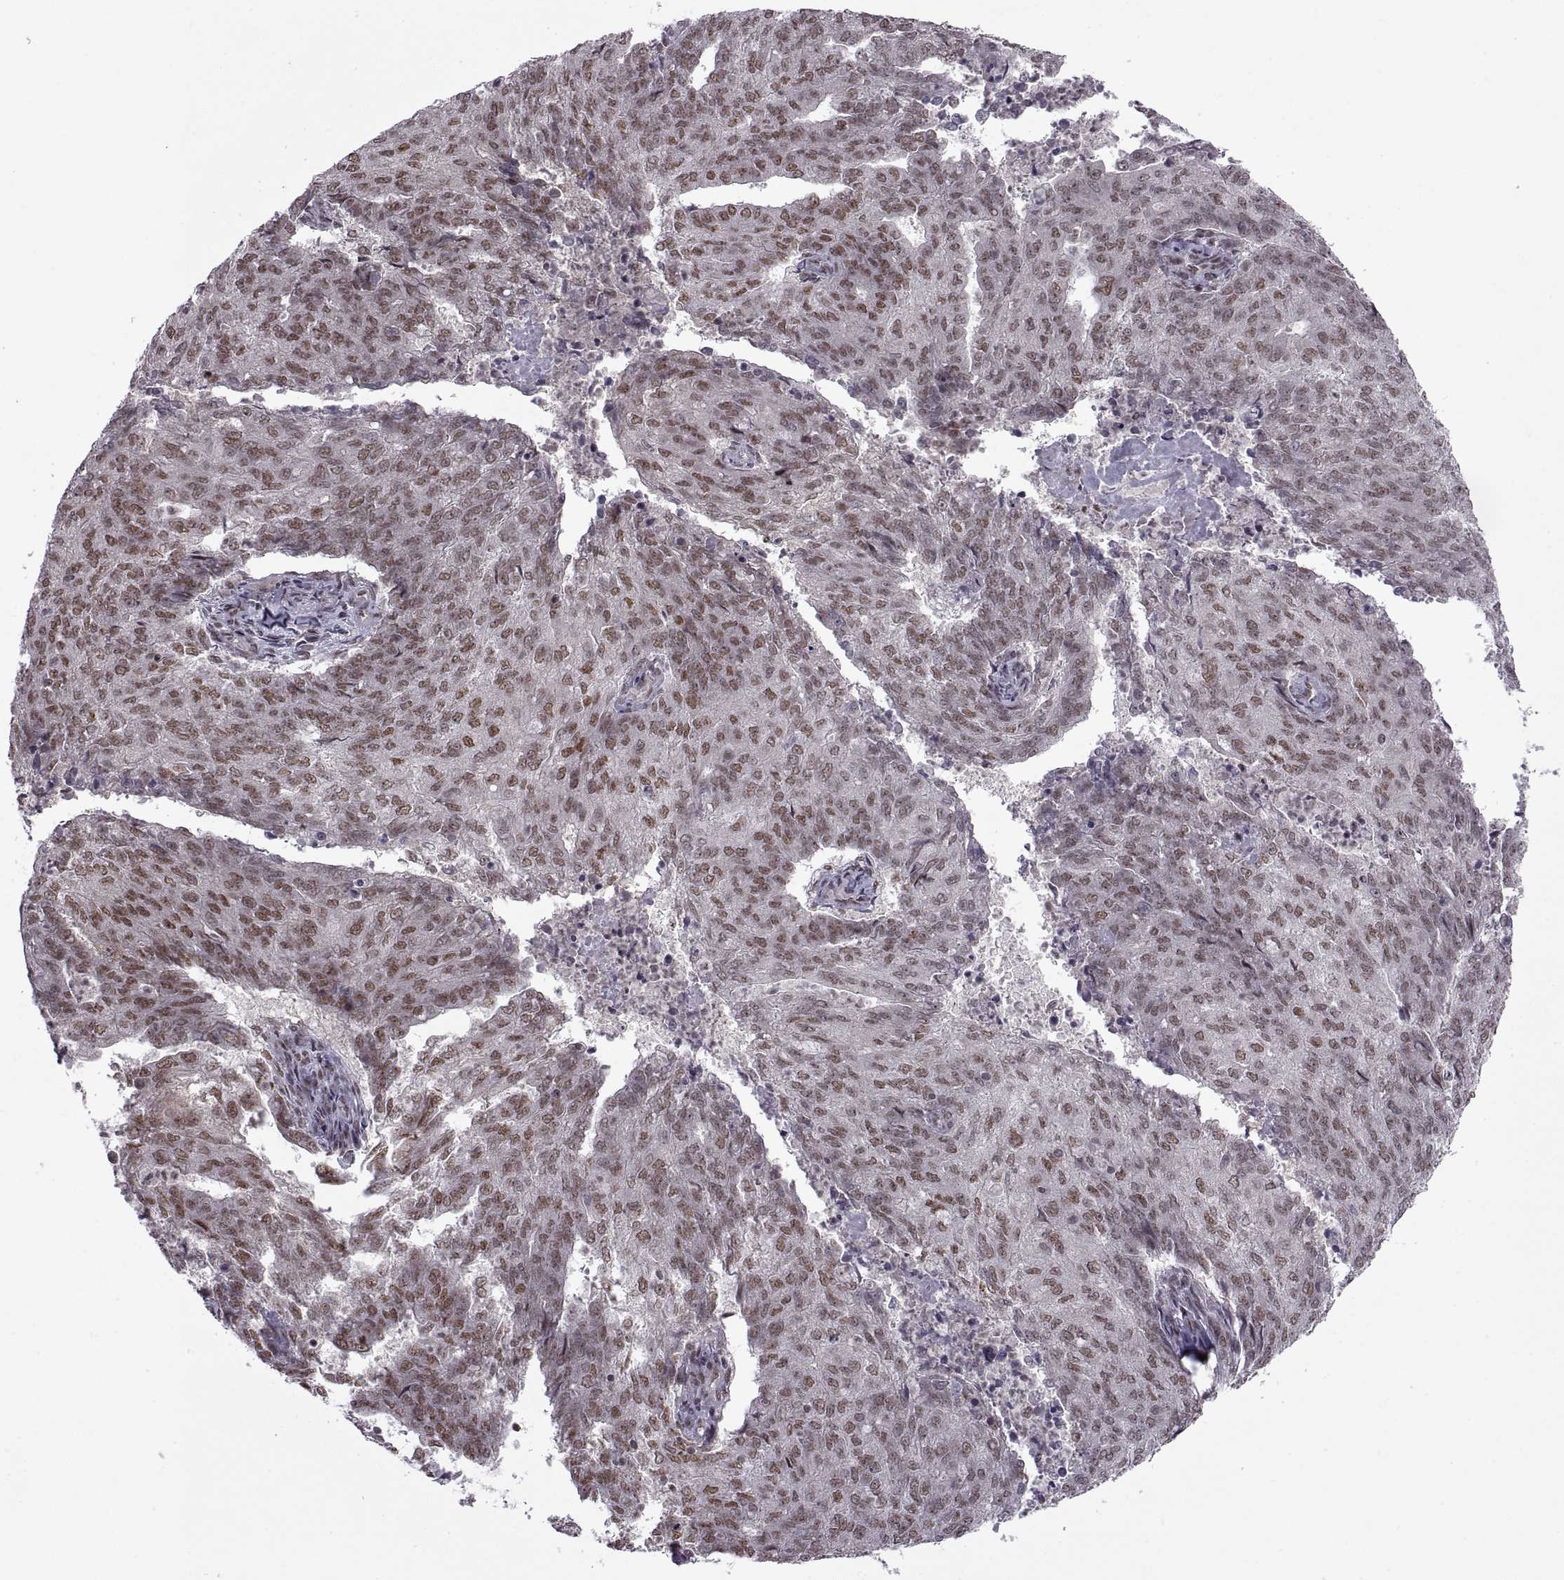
{"staining": {"intensity": "moderate", "quantity": ">75%", "location": "nuclear"}, "tissue": "endometrial cancer", "cell_type": "Tumor cells", "image_type": "cancer", "snomed": [{"axis": "morphology", "description": "Adenocarcinoma, NOS"}, {"axis": "topography", "description": "Endometrium"}], "caption": "Endometrial cancer stained with immunohistochemistry shows moderate nuclear staining in approximately >75% of tumor cells.", "gene": "MT1E", "patient": {"sex": "female", "age": 82}}